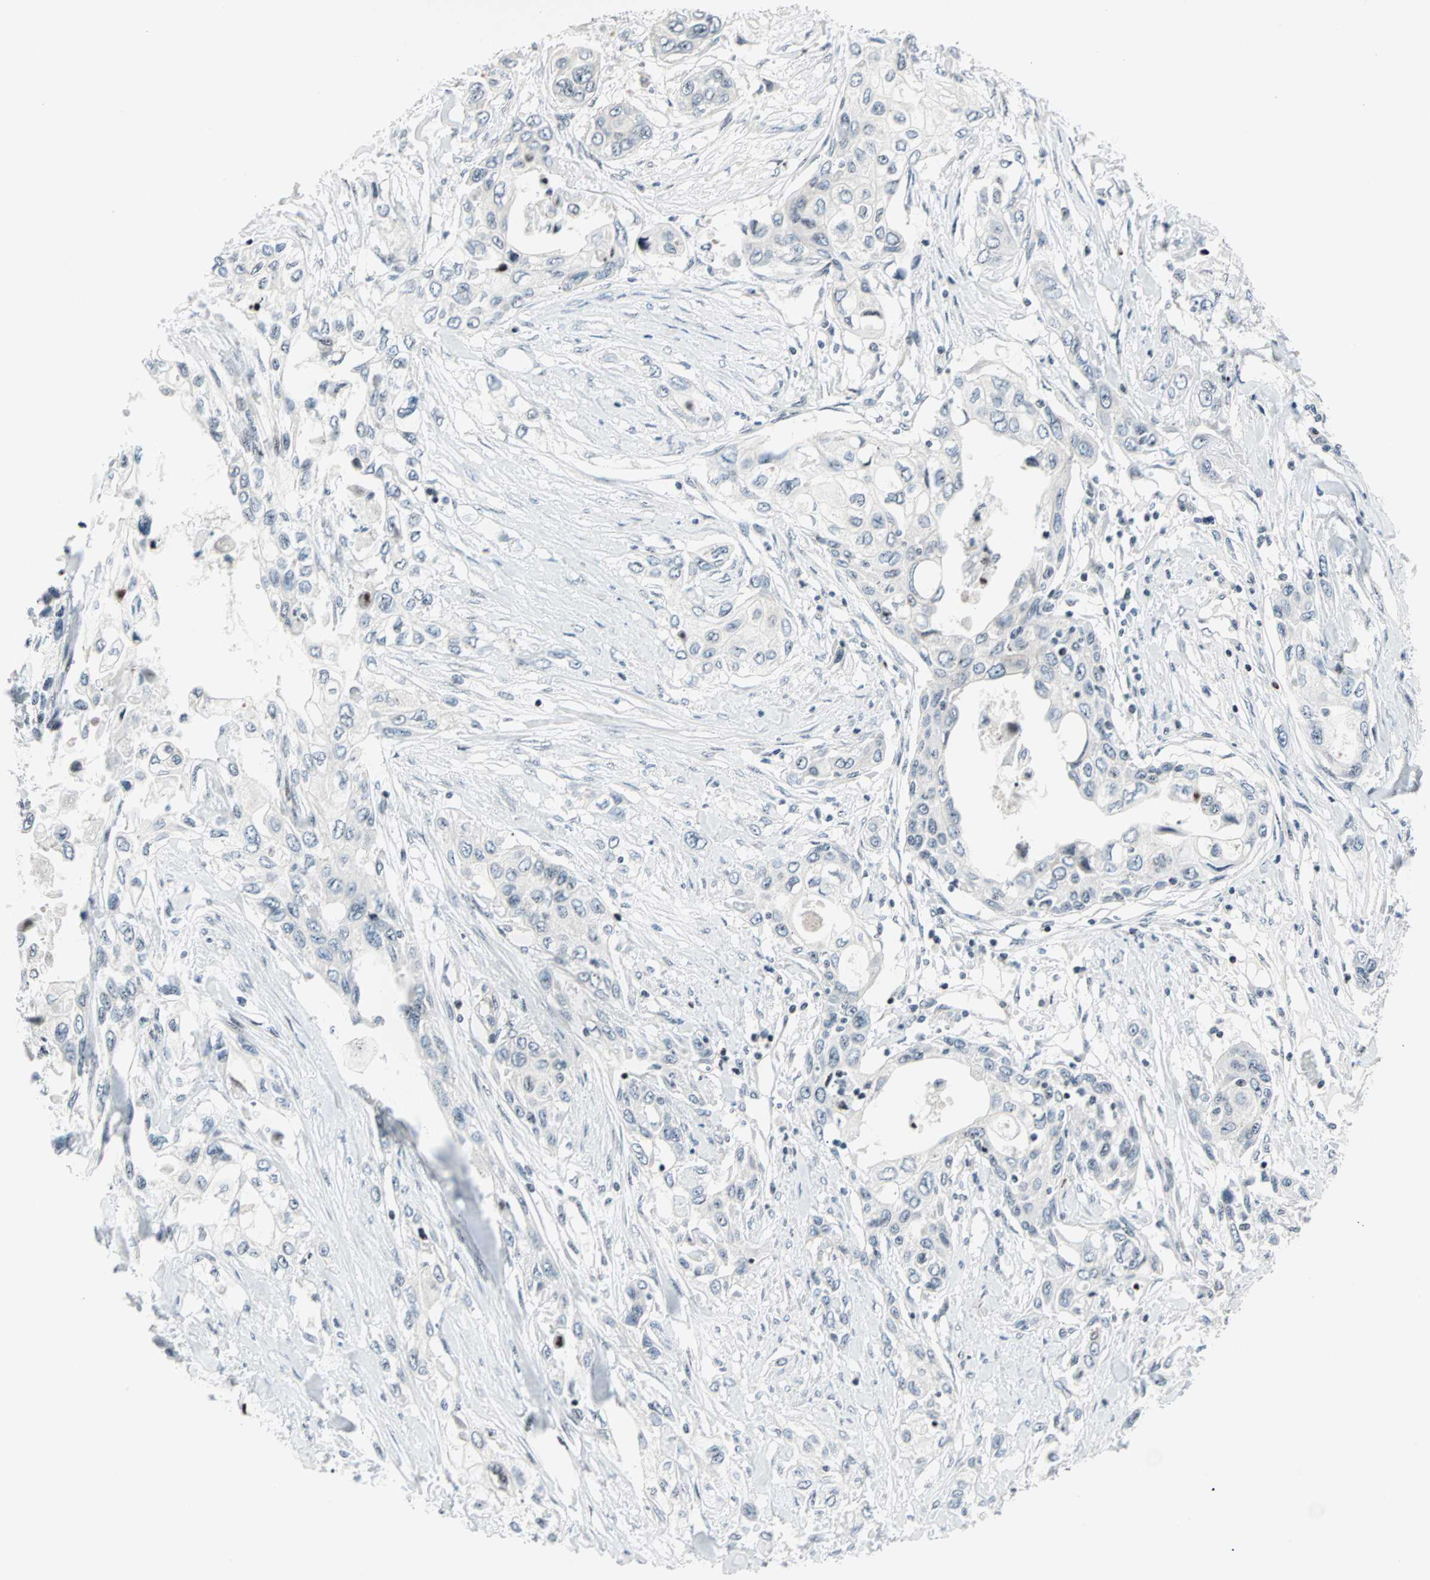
{"staining": {"intensity": "weak", "quantity": "25%-75%", "location": "nuclear"}, "tissue": "pancreatic cancer", "cell_type": "Tumor cells", "image_type": "cancer", "snomed": [{"axis": "morphology", "description": "Adenocarcinoma, NOS"}, {"axis": "topography", "description": "Pancreas"}], "caption": "Protein staining demonstrates weak nuclear expression in about 25%-75% of tumor cells in pancreatic cancer. (DAB (3,3'-diaminobenzidine) = brown stain, brightfield microscopy at high magnification).", "gene": "CENPA", "patient": {"sex": "female", "age": 70}}